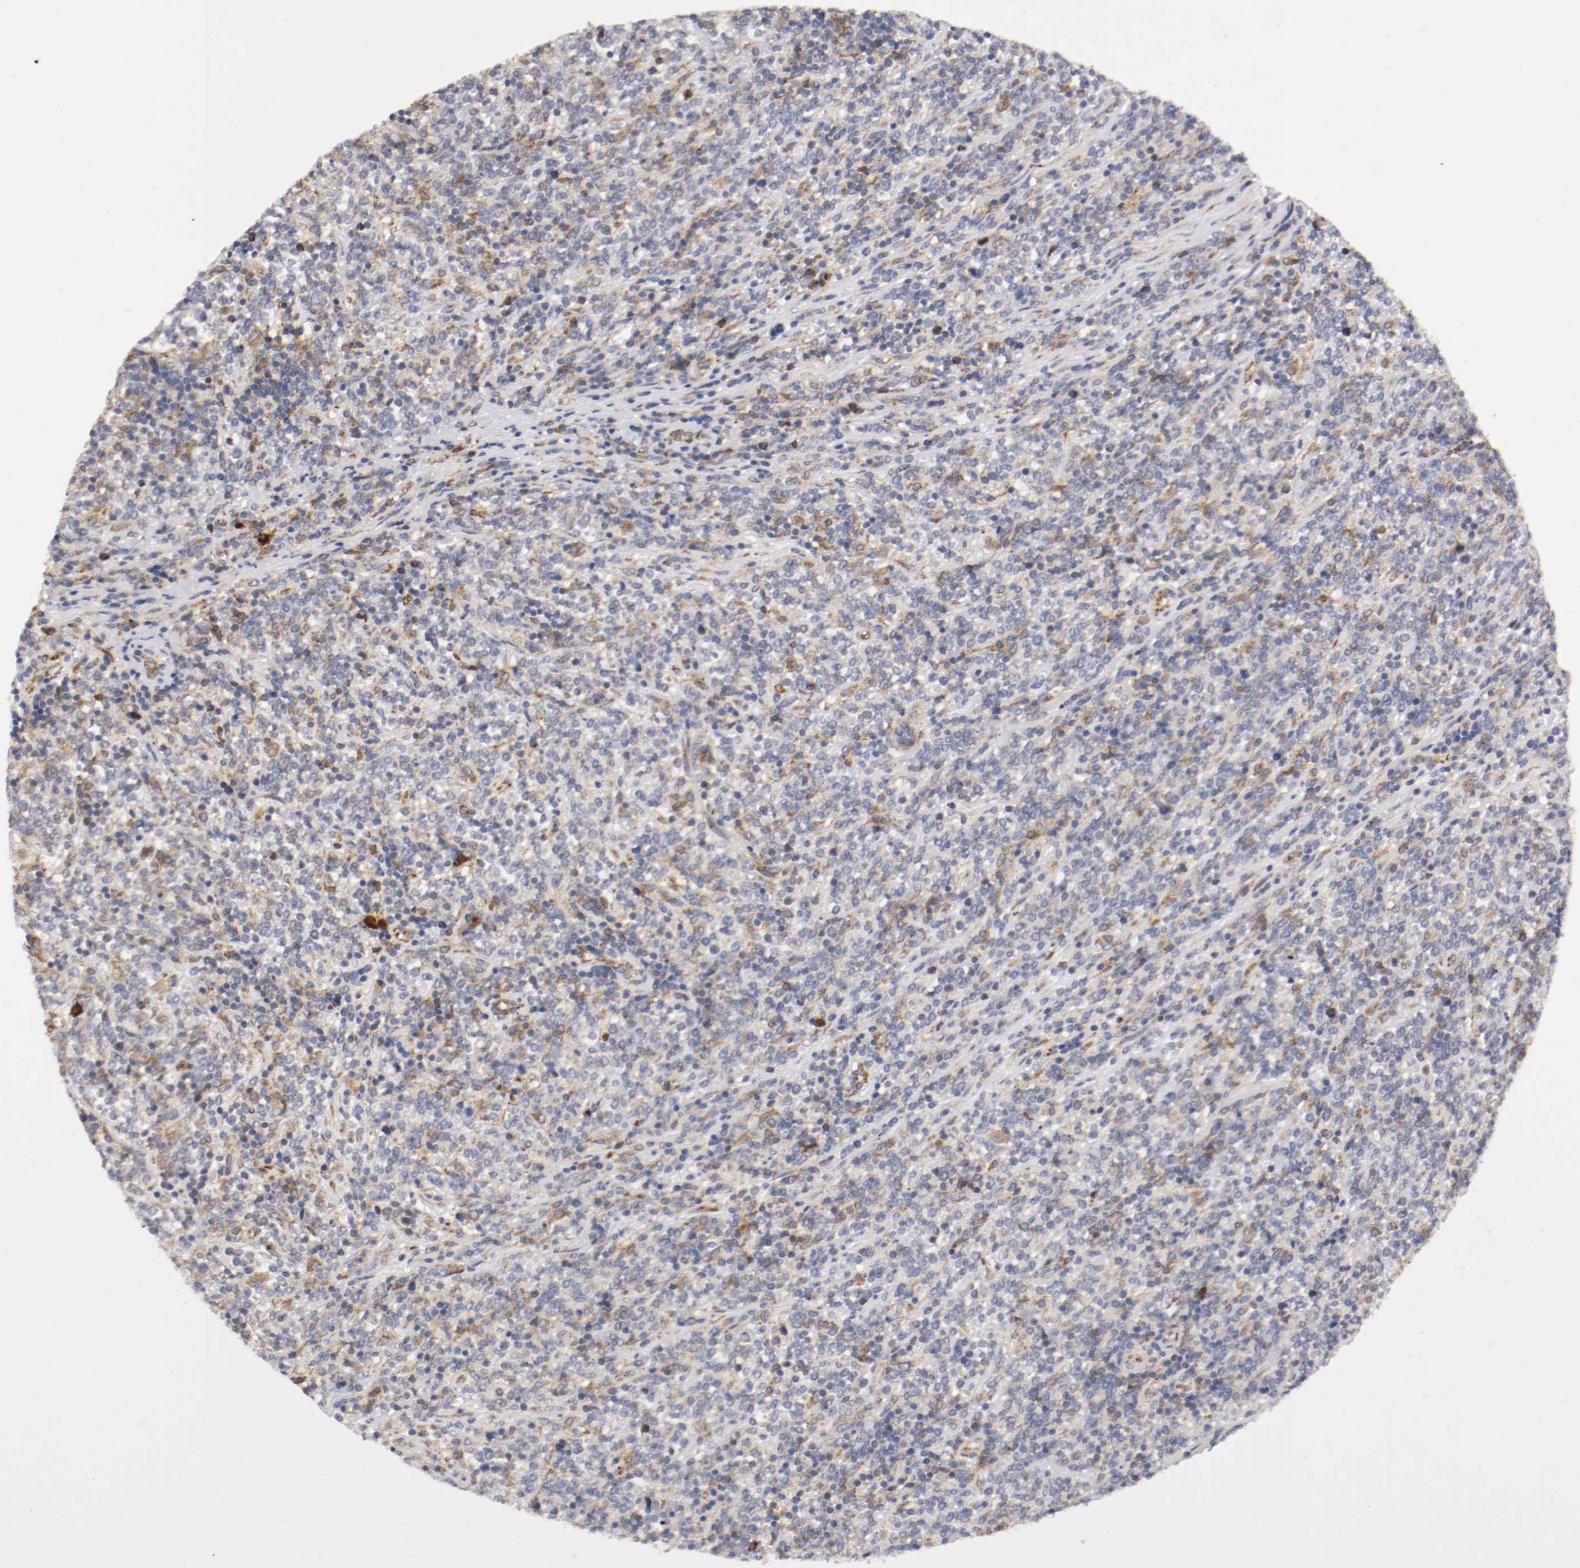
{"staining": {"intensity": "moderate", "quantity": "25%-75%", "location": "cytoplasmic/membranous"}, "tissue": "lymphoma", "cell_type": "Tumor cells", "image_type": "cancer", "snomed": [{"axis": "morphology", "description": "Malignant lymphoma, non-Hodgkin's type, High grade"}, {"axis": "topography", "description": "Soft tissue"}], "caption": "Immunohistochemistry micrograph of neoplastic tissue: malignant lymphoma, non-Hodgkin's type (high-grade) stained using IHC reveals medium levels of moderate protein expression localized specifically in the cytoplasmic/membranous of tumor cells, appearing as a cytoplasmic/membranous brown color.", "gene": "TRAF2", "patient": {"sex": "male", "age": 18}}